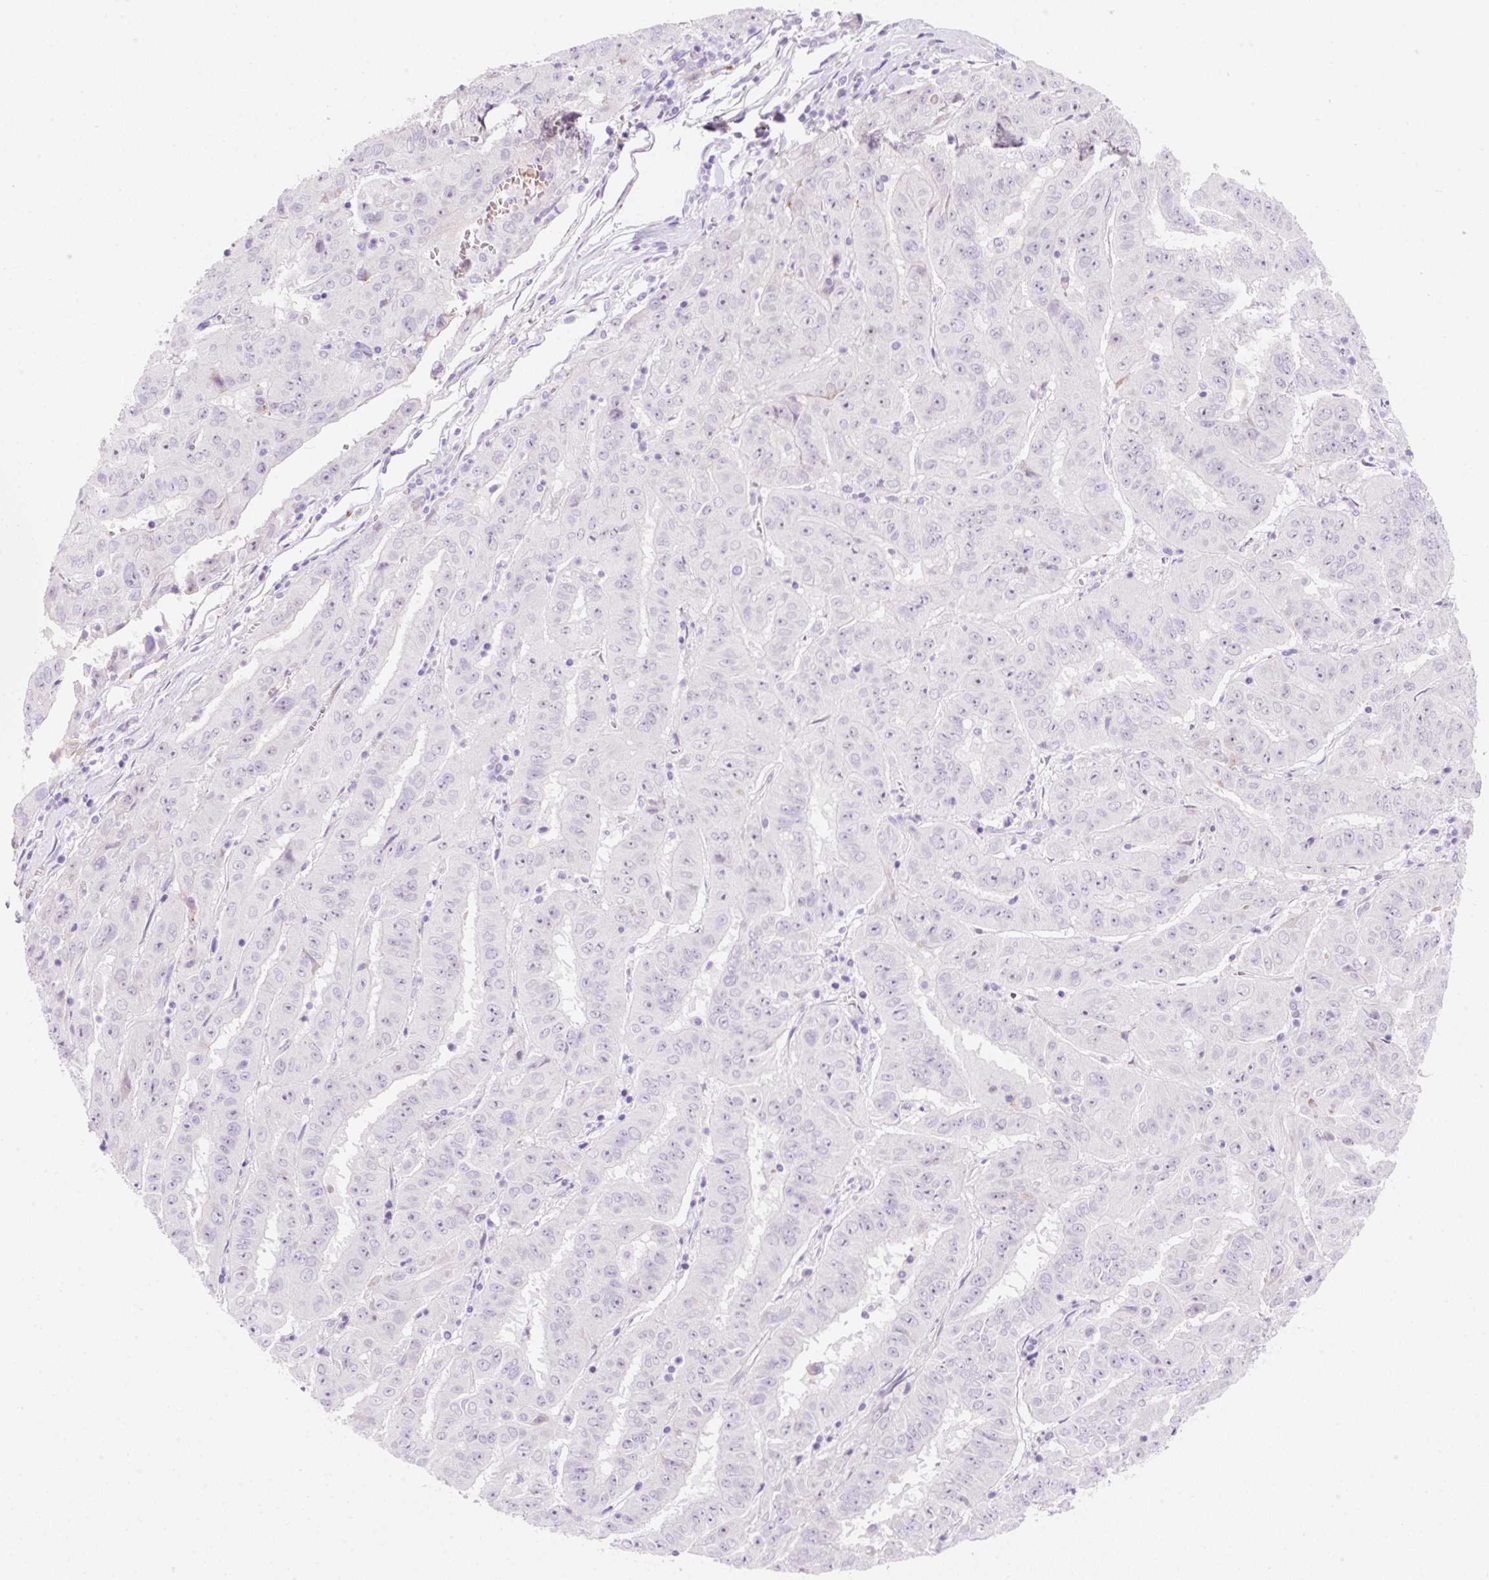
{"staining": {"intensity": "negative", "quantity": "none", "location": "none"}, "tissue": "pancreatic cancer", "cell_type": "Tumor cells", "image_type": "cancer", "snomed": [{"axis": "morphology", "description": "Adenocarcinoma, NOS"}, {"axis": "topography", "description": "Pancreas"}], "caption": "Immunohistochemical staining of human pancreatic cancer displays no significant positivity in tumor cells.", "gene": "ZNF121", "patient": {"sex": "male", "age": 63}}